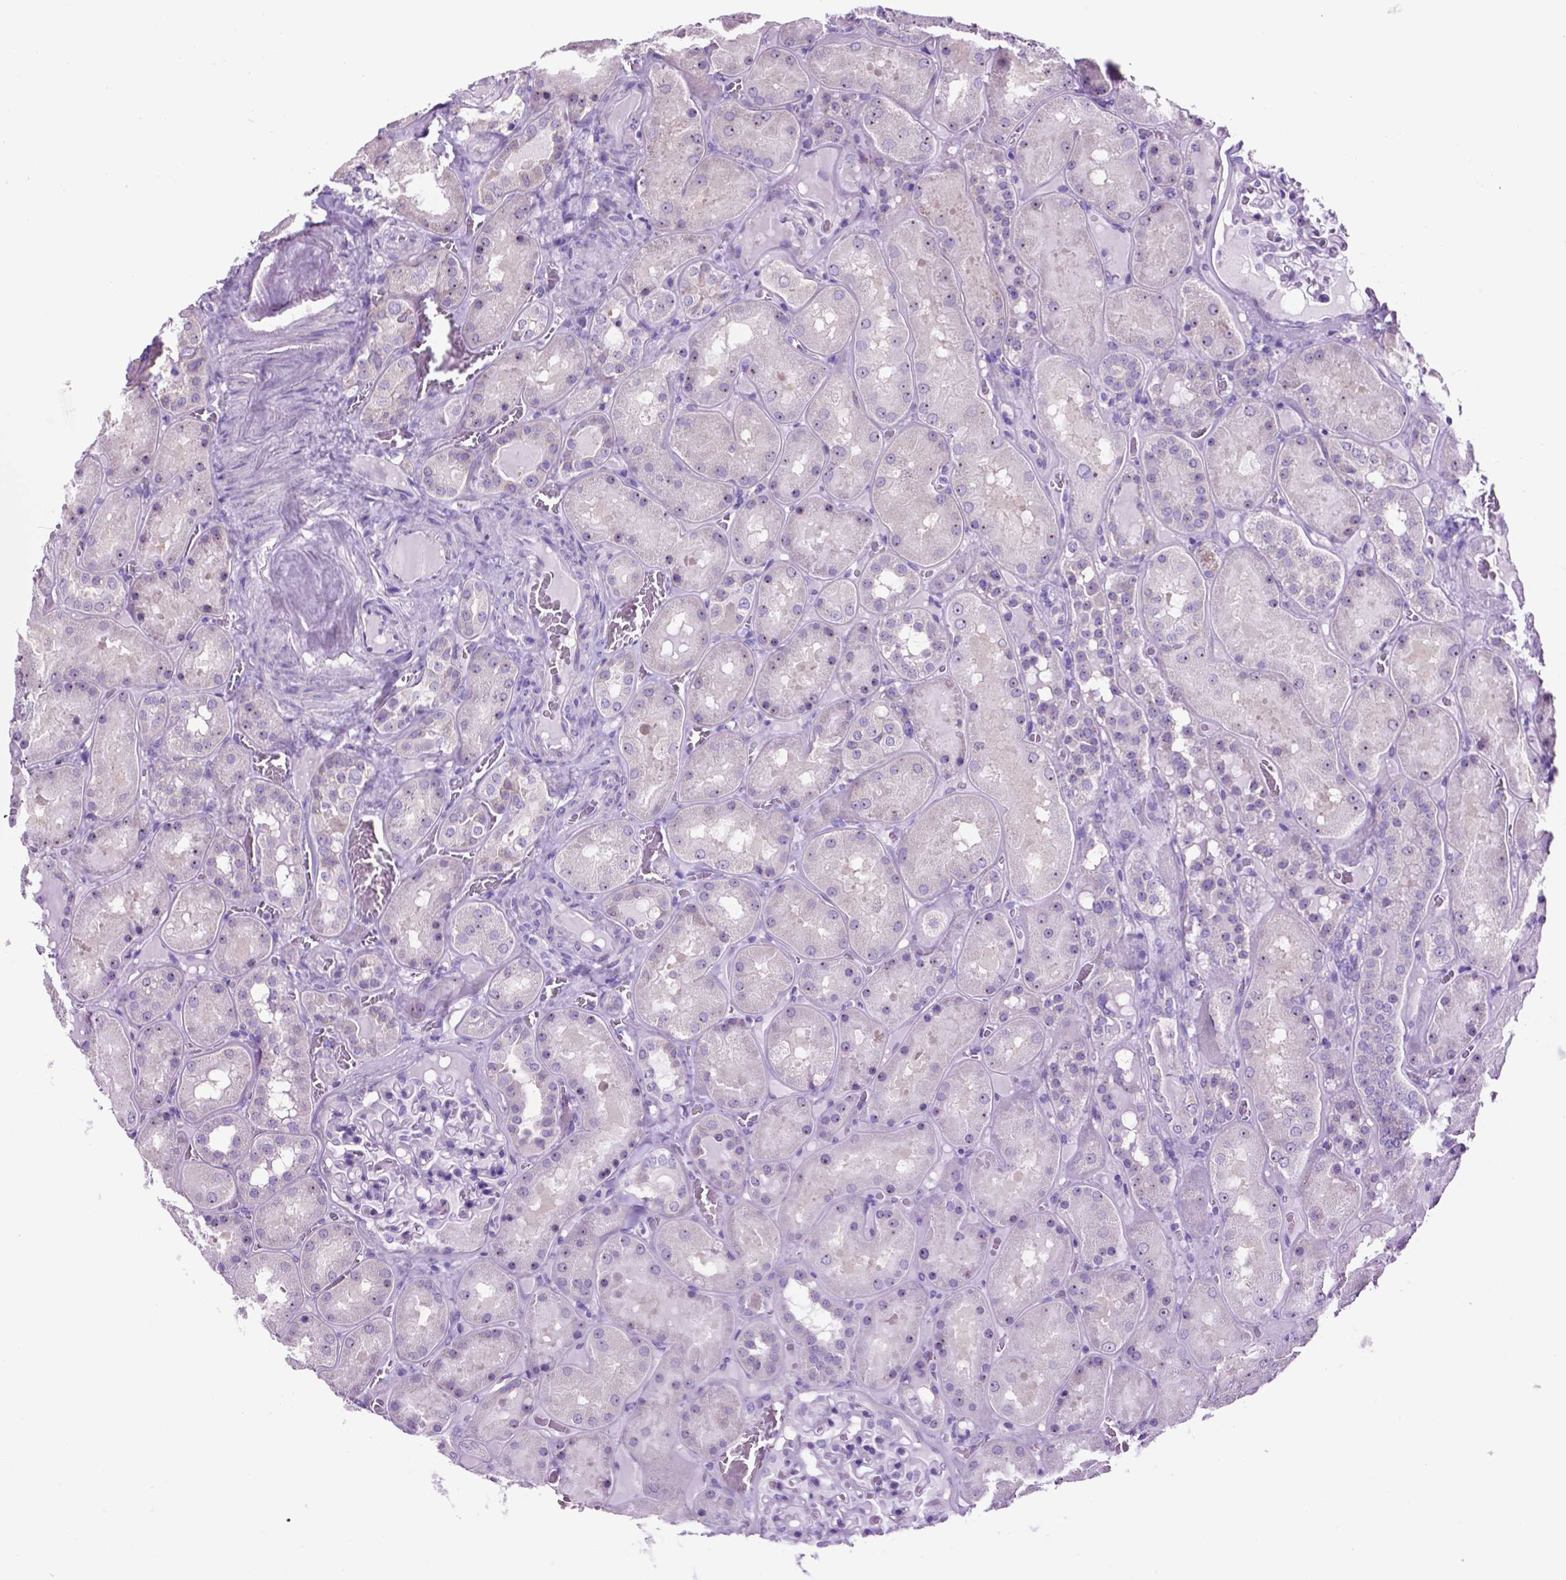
{"staining": {"intensity": "negative", "quantity": "none", "location": "none"}, "tissue": "kidney", "cell_type": "Cells in glomeruli", "image_type": "normal", "snomed": [{"axis": "morphology", "description": "Normal tissue, NOS"}, {"axis": "topography", "description": "Kidney"}], "caption": "High power microscopy micrograph of an immunohistochemistry (IHC) micrograph of unremarkable kidney, revealing no significant positivity in cells in glomeruli.", "gene": "SPDYA", "patient": {"sex": "male", "age": 73}}